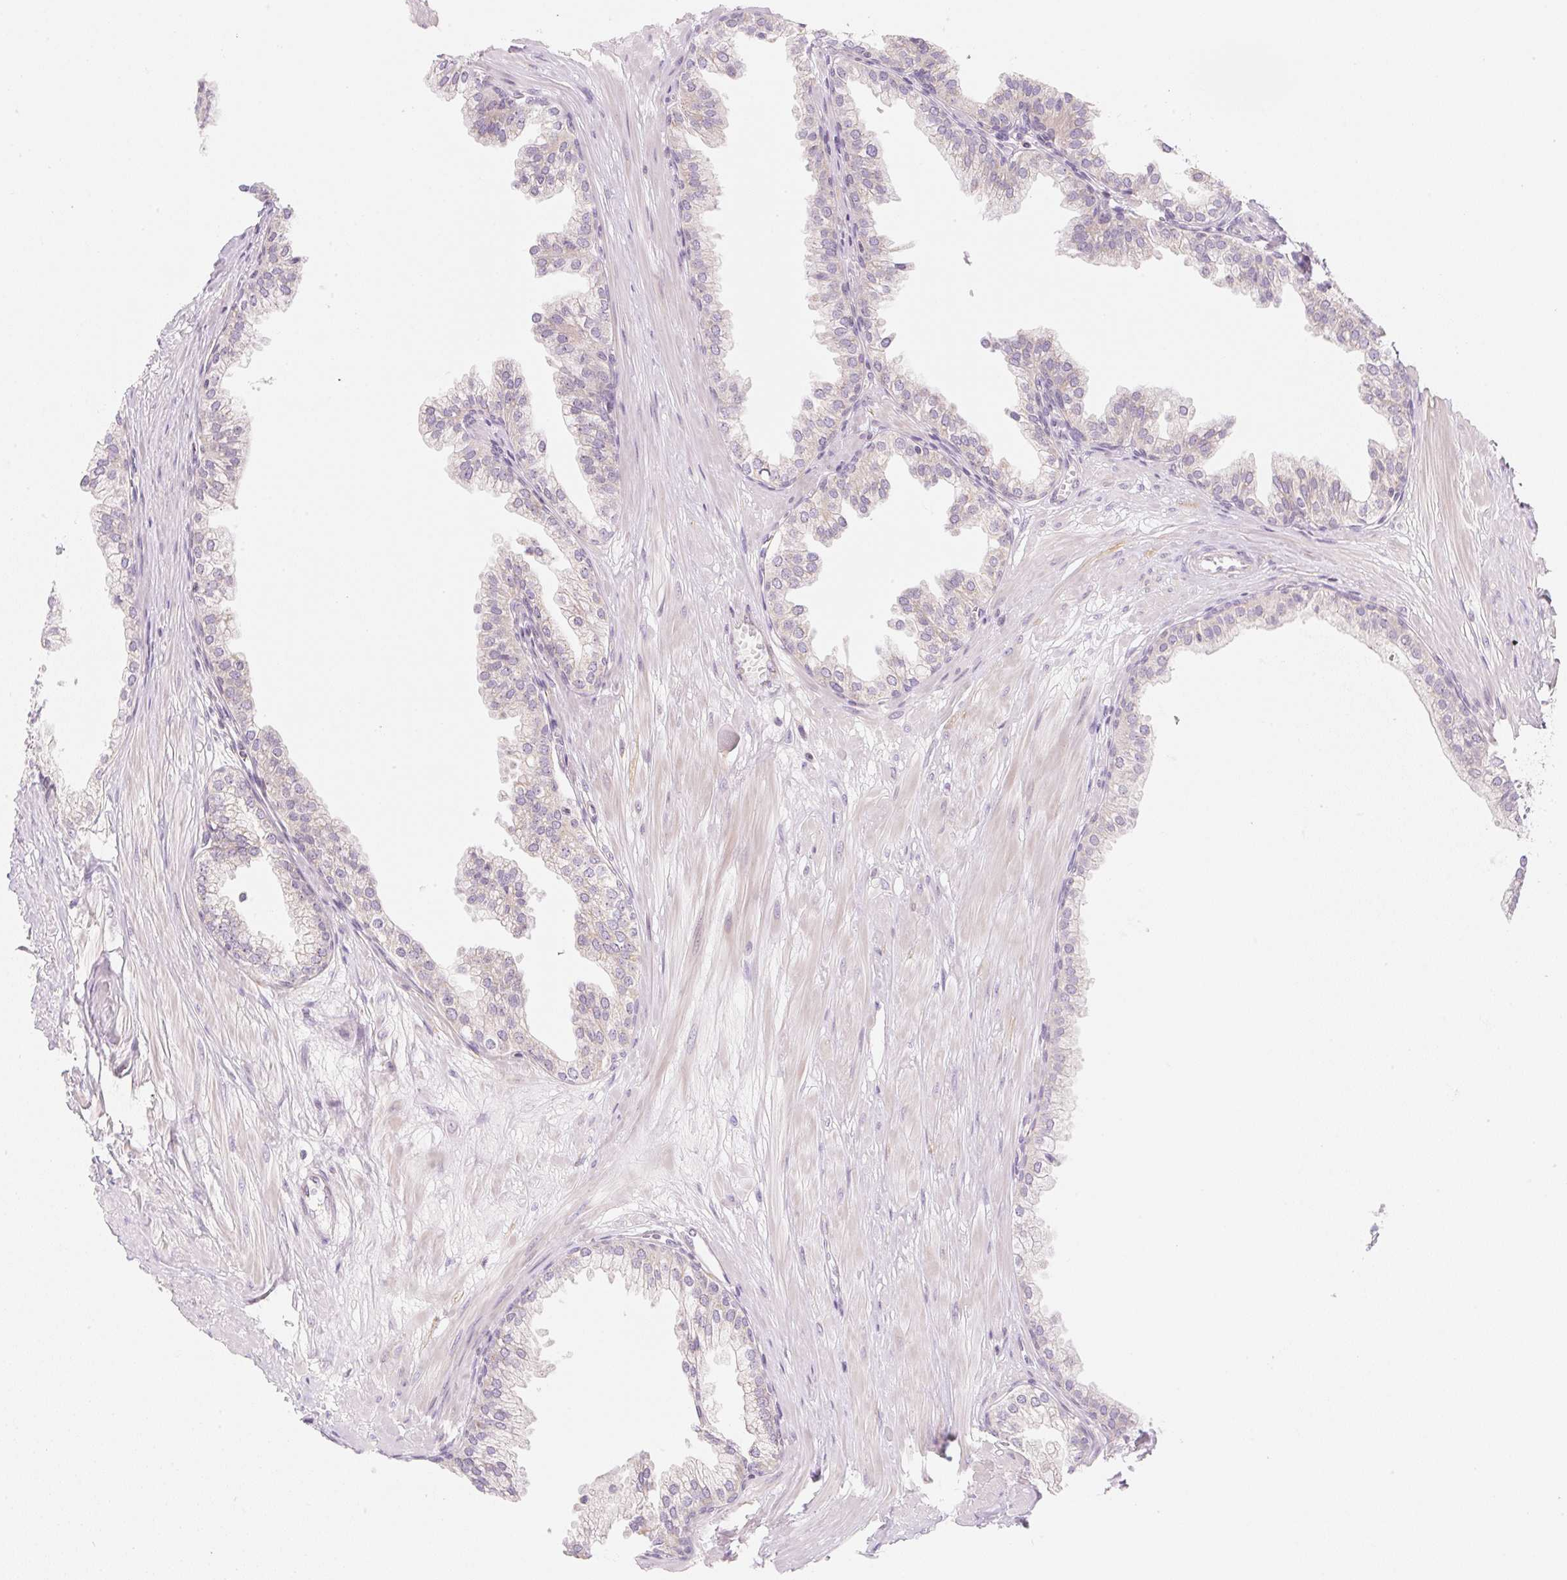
{"staining": {"intensity": "negative", "quantity": "none", "location": "none"}, "tissue": "prostate", "cell_type": "Glandular cells", "image_type": "normal", "snomed": [{"axis": "morphology", "description": "Normal tissue, NOS"}, {"axis": "topography", "description": "Prostate"}, {"axis": "topography", "description": "Peripheral nerve tissue"}], "caption": "Immunohistochemistry histopathology image of unremarkable prostate: prostate stained with DAB shows no significant protein positivity in glandular cells.", "gene": "CASKIN1", "patient": {"sex": "male", "age": 55}}